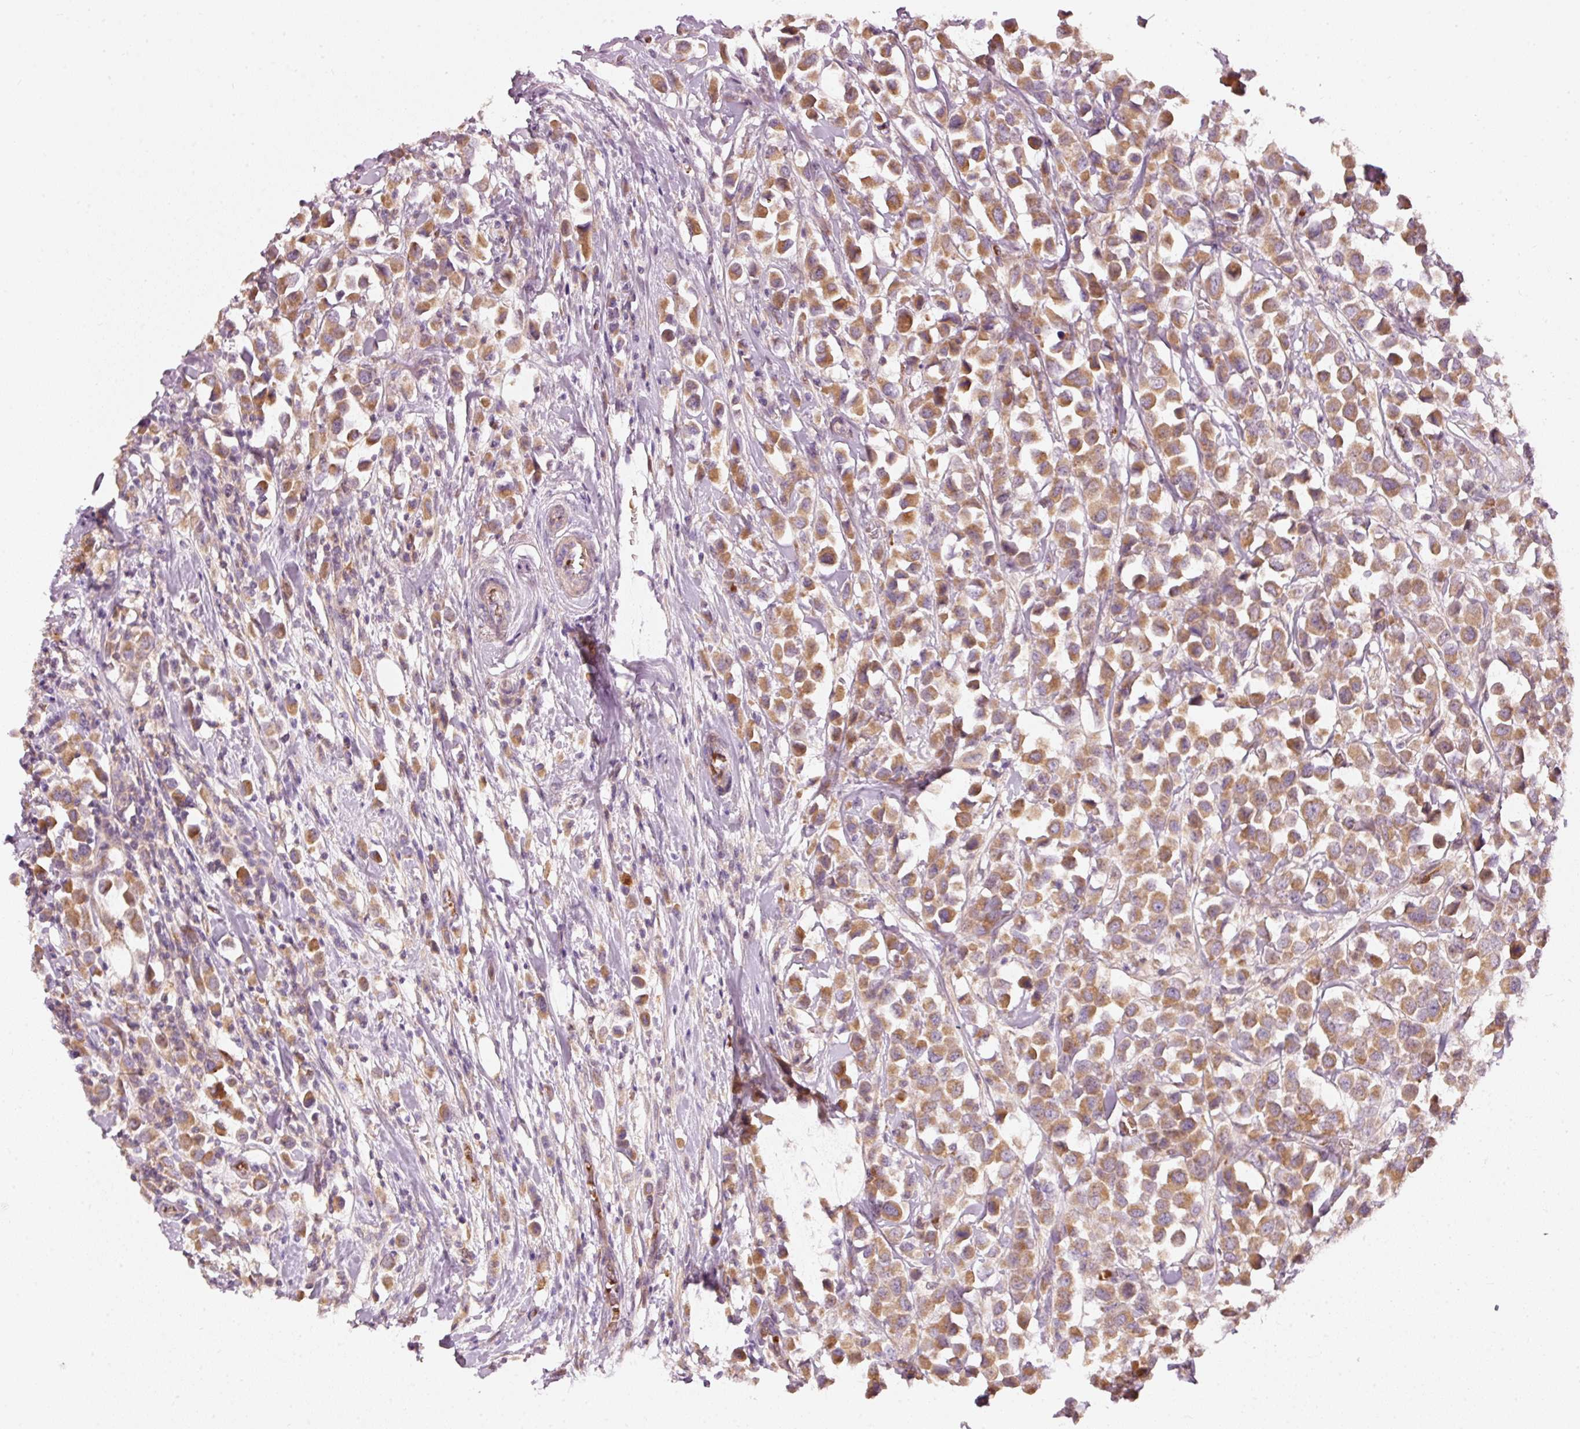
{"staining": {"intensity": "moderate", "quantity": ">75%", "location": "cytoplasmic/membranous"}, "tissue": "breast cancer", "cell_type": "Tumor cells", "image_type": "cancer", "snomed": [{"axis": "morphology", "description": "Duct carcinoma"}, {"axis": "topography", "description": "Breast"}], "caption": "Breast cancer (infiltrating ductal carcinoma) stained with a brown dye displays moderate cytoplasmic/membranous positive positivity in approximately >75% of tumor cells.", "gene": "KLHL21", "patient": {"sex": "female", "age": 61}}